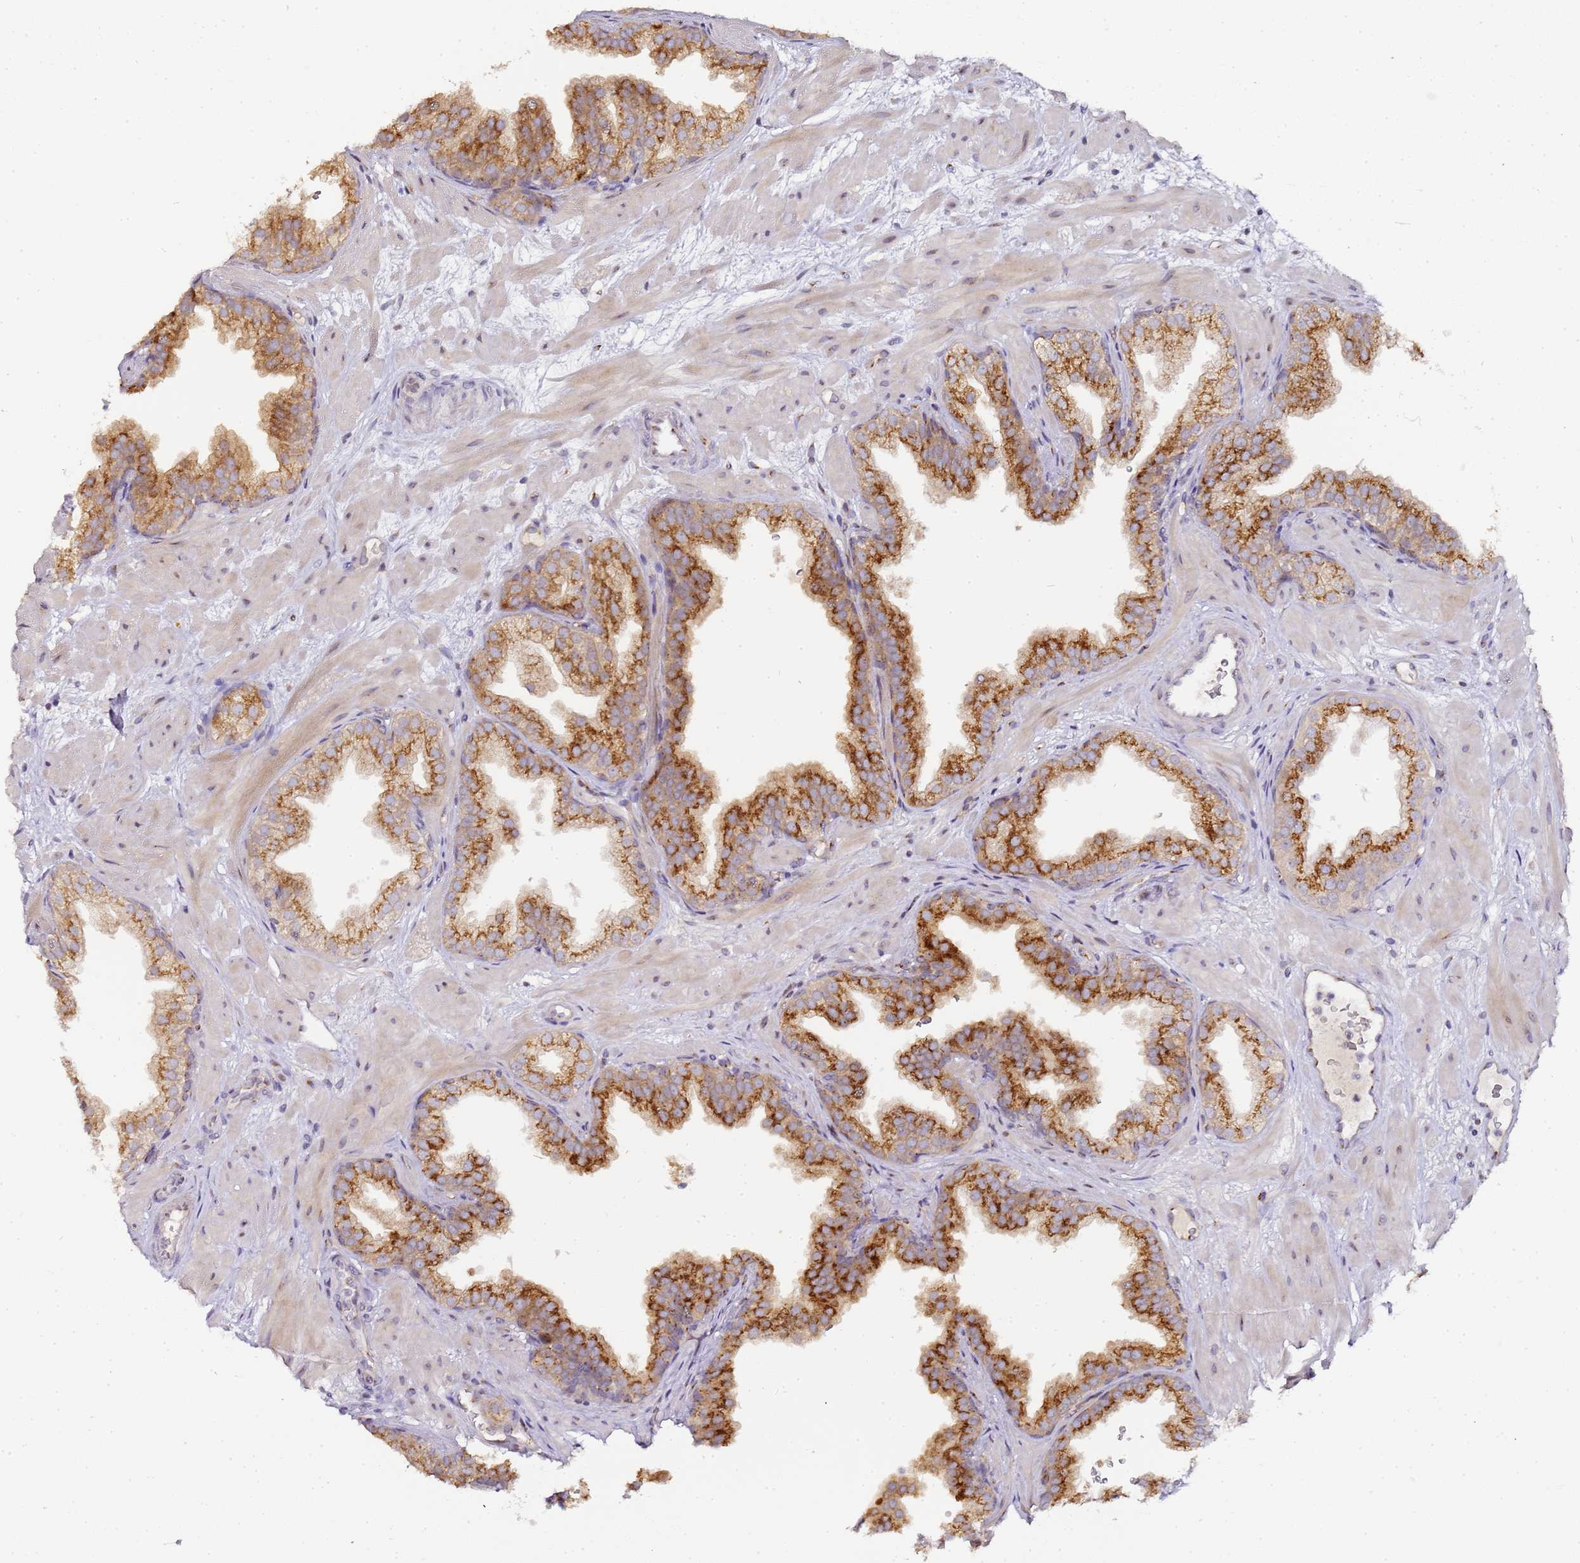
{"staining": {"intensity": "strong", "quantity": "25%-75%", "location": "cytoplasmic/membranous"}, "tissue": "prostate", "cell_type": "Glandular cells", "image_type": "normal", "snomed": [{"axis": "morphology", "description": "Normal tissue, NOS"}, {"axis": "topography", "description": "Prostate"}], "caption": "Strong cytoplasmic/membranous protein expression is appreciated in about 25%-75% of glandular cells in prostate. (DAB (3,3'-diaminobenzidine) IHC with brightfield microscopy, high magnification).", "gene": "MRPL49", "patient": {"sex": "male", "age": 37}}